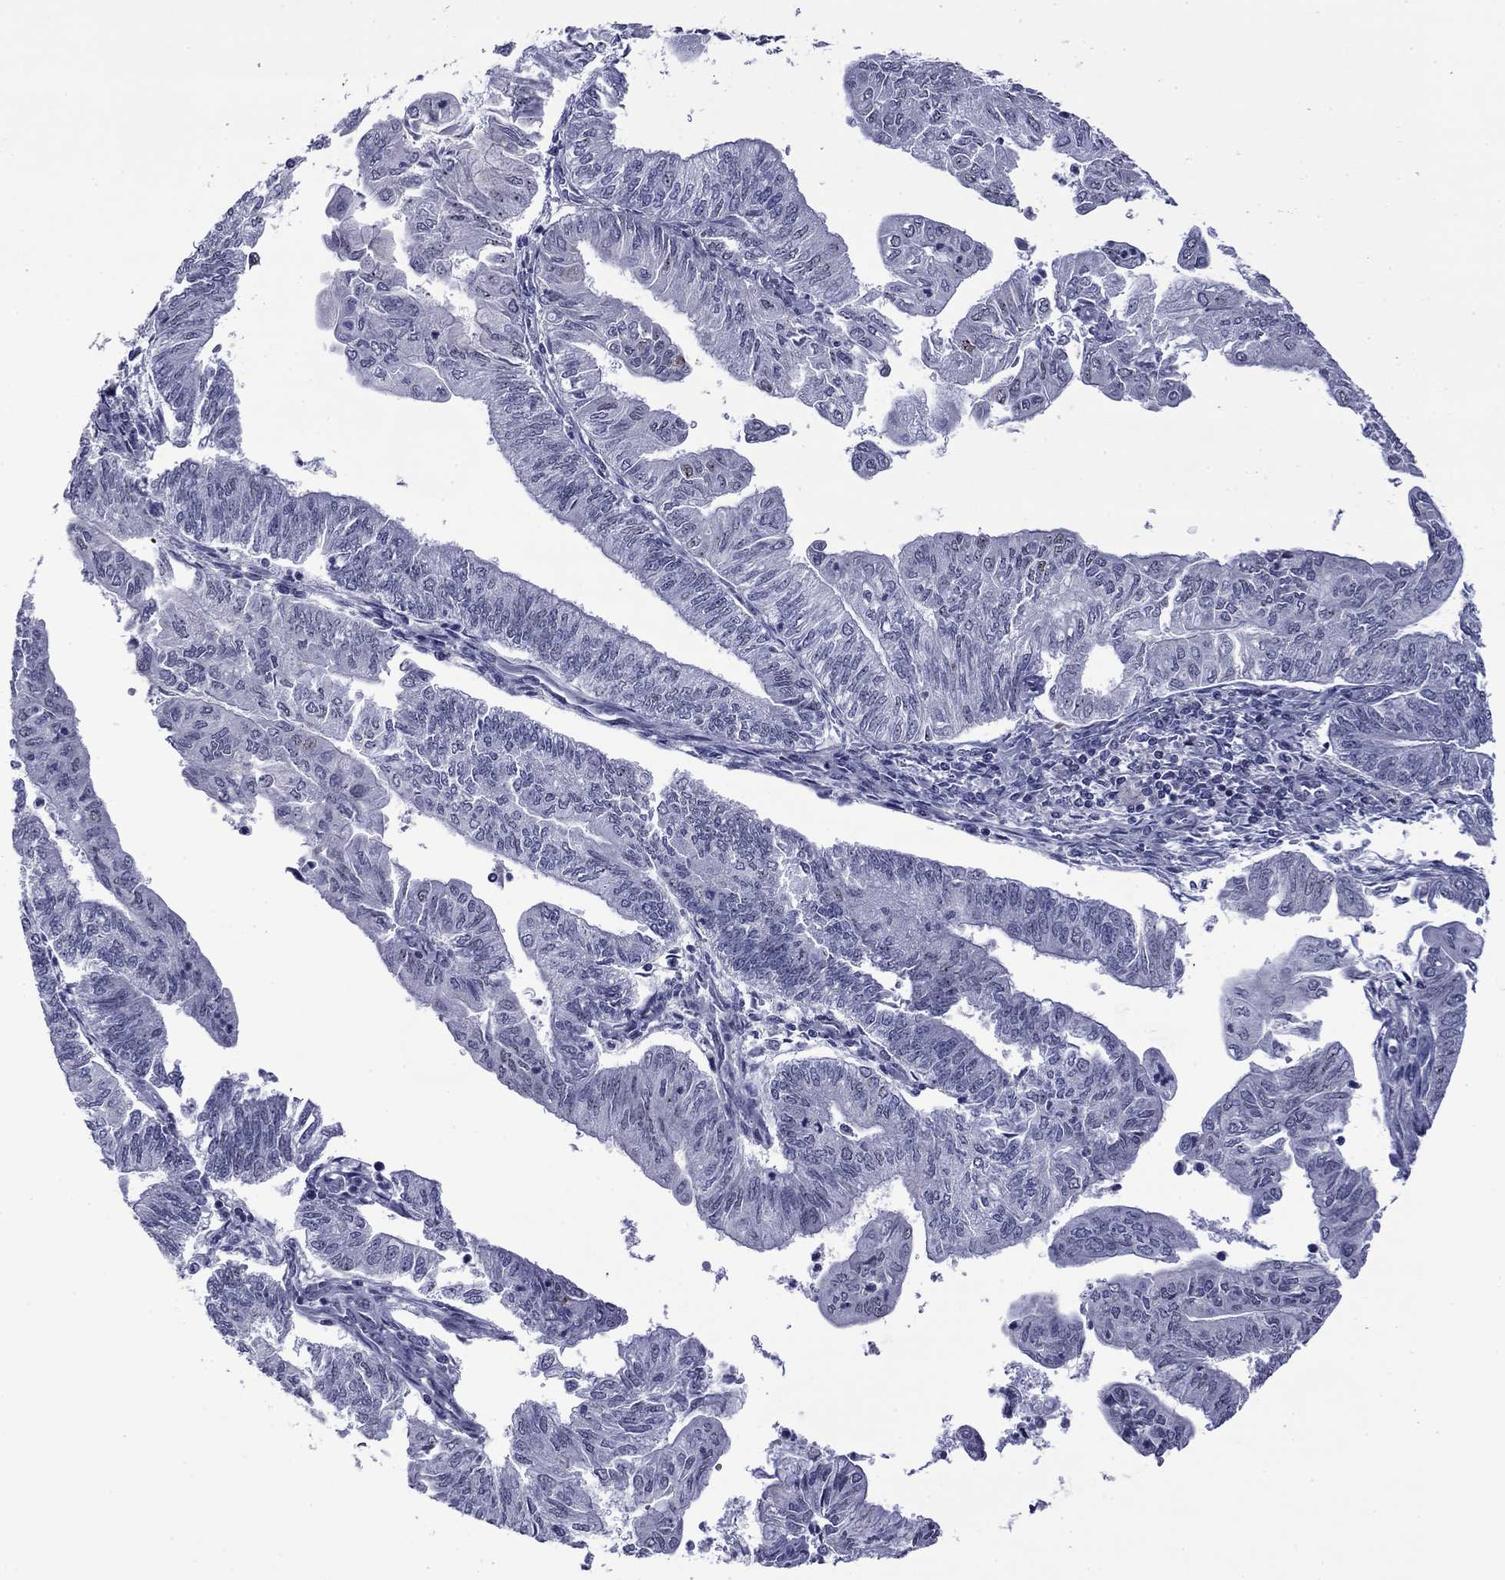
{"staining": {"intensity": "negative", "quantity": "none", "location": "none"}, "tissue": "endometrial cancer", "cell_type": "Tumor cells", "image_type": "cancer", "snomed": [{"axis": "morphology", "description": "Adenocarcinoma, NOS"}, {"axis": "topography", "description": "Endometrium"}], "caption": "Immunohistochemical staining of adenocarcinoma (endometrial) exhibits no significant positivity in tumor cells.", "gene": "SURF2", "patient": {"sex": "female", "age": 59}}